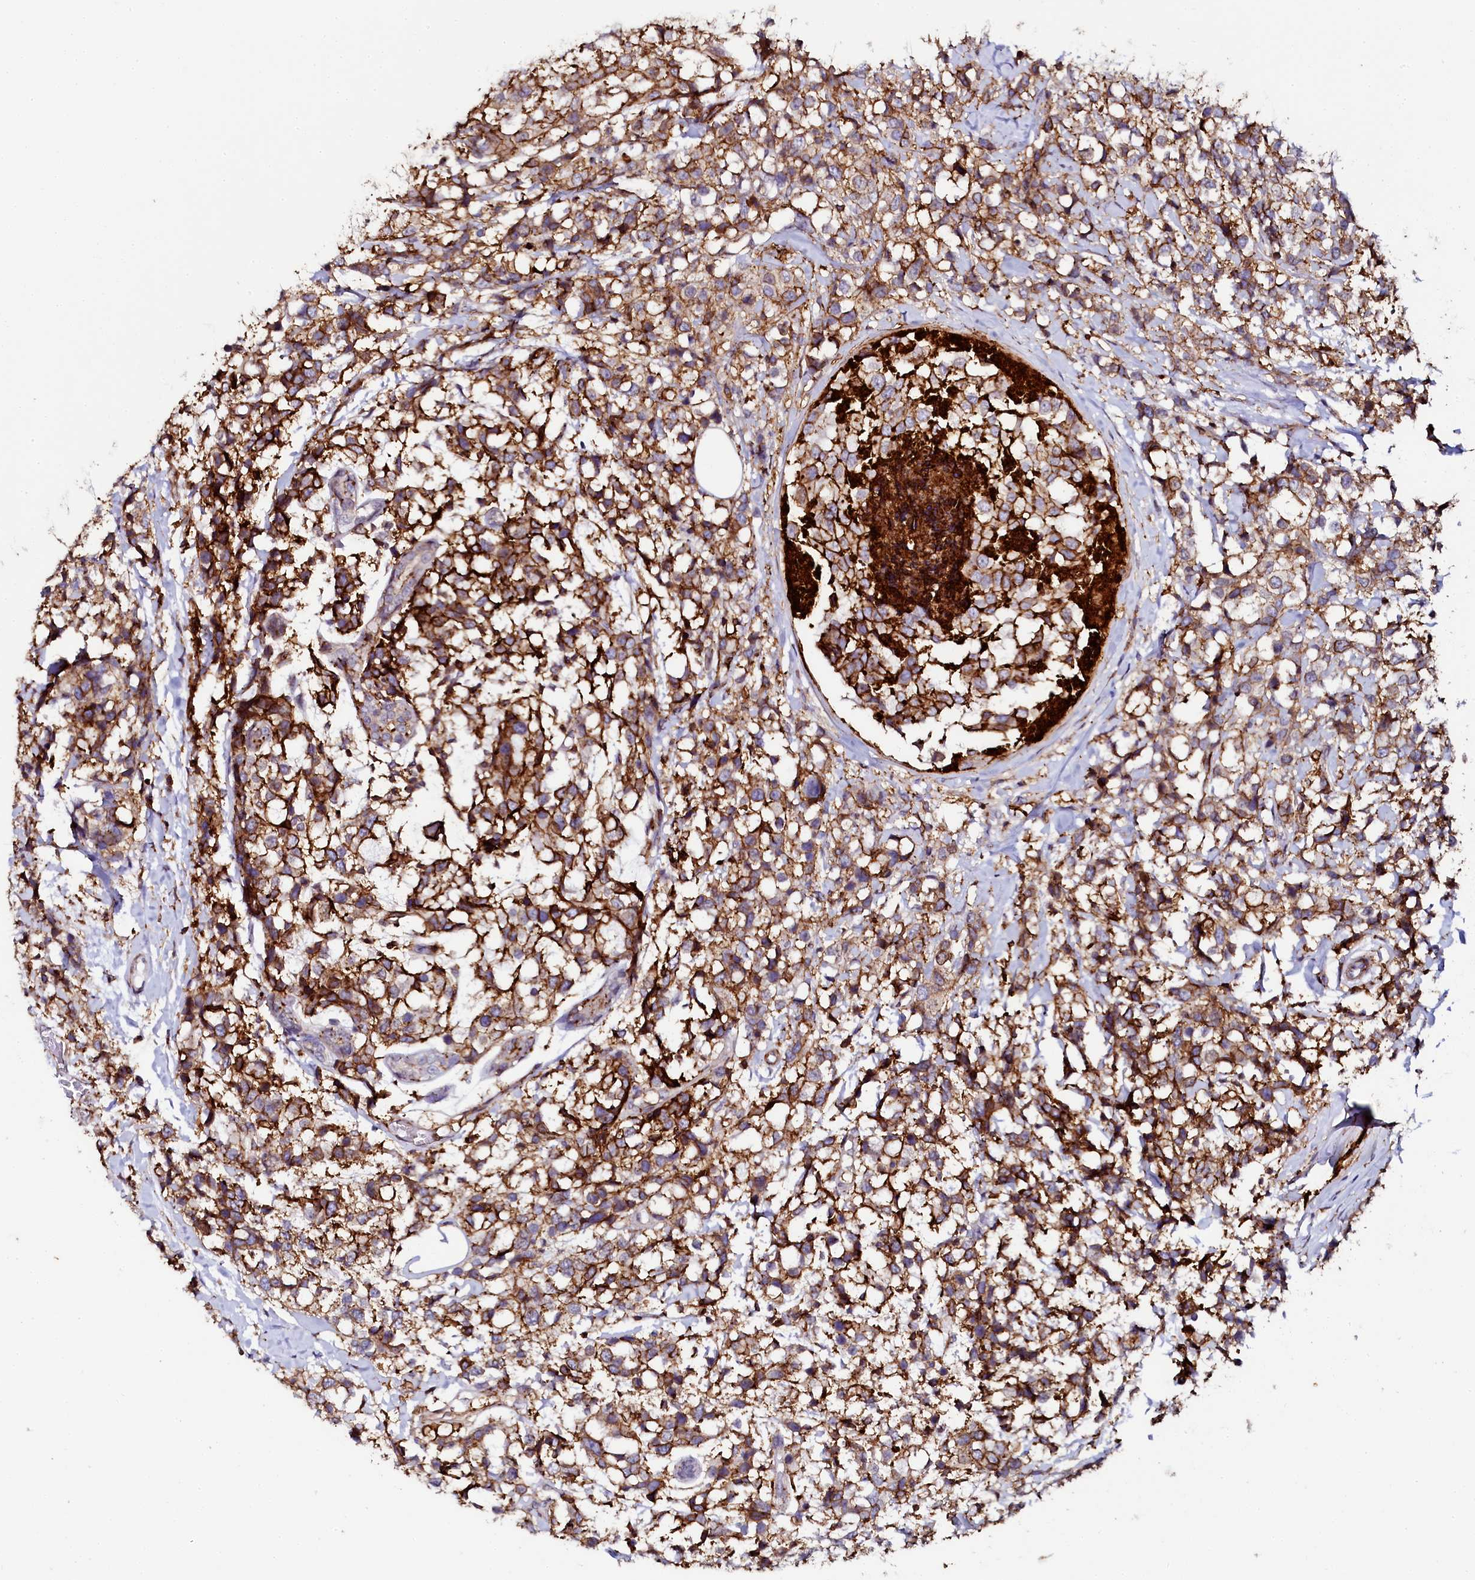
{"staining": {"intensity": "strong", "quantity": ">75%", "location": "cytoplasmic/membranous"}, "tissue": "breast cancer", "cell_type": "Tumor cells", "image_type": "cancer", "snomed": [{"axis": "morphology", "description": "Lobular carcinoma"}, {"axis": "topography", "description": "Breast"}], "caption": "Approximately >75% of tumor cells in breast cancer show strong cytoplasmic/membranous protein staining as visualized by brown immunohistochemical staining.", "gene": "AAAS", "patient": {"sex": "female", "age": 59}}